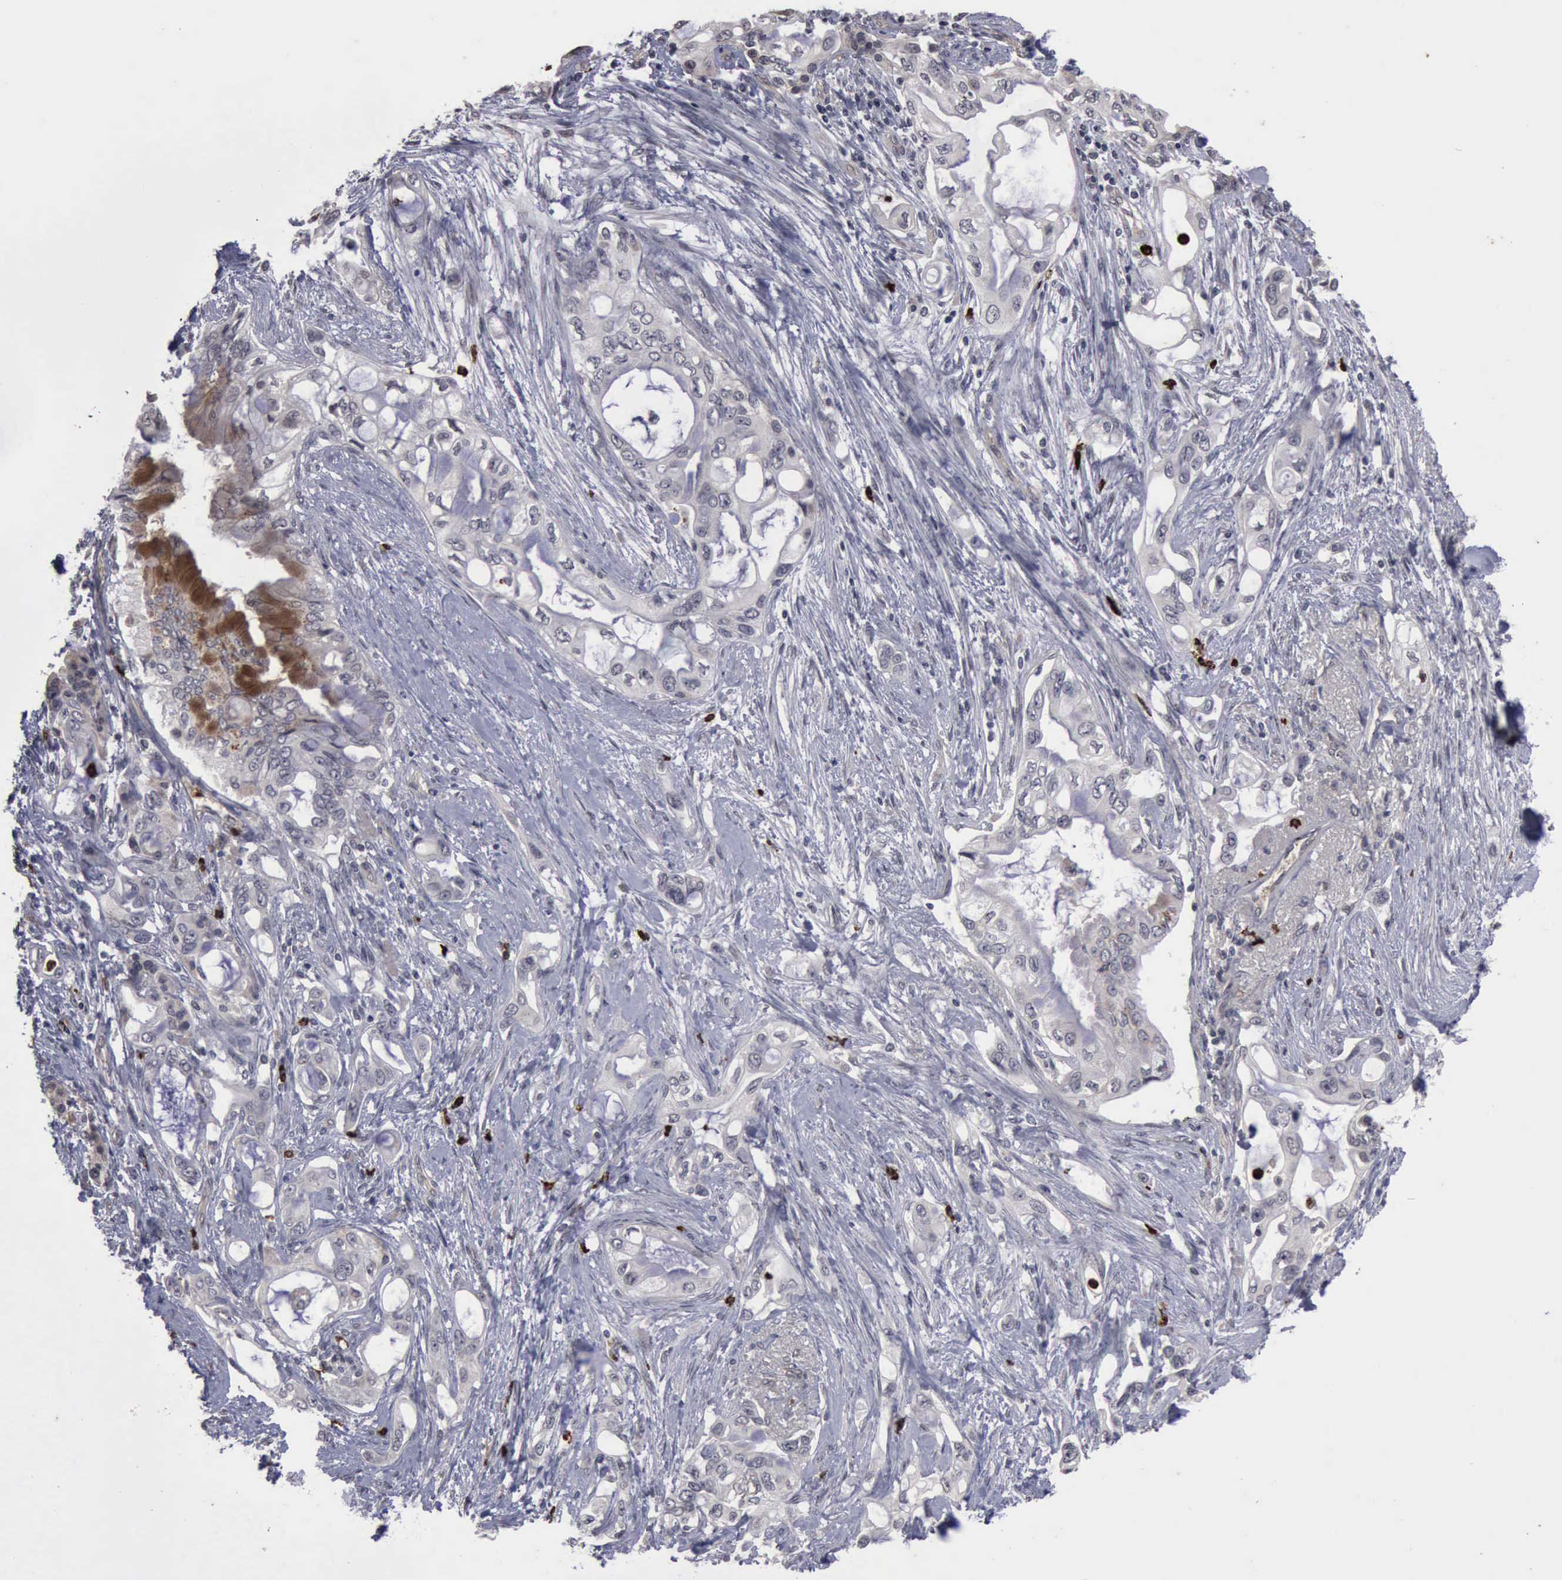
{"staining": {"intensity": "moderate", "quantity": "<25%", "location": "cytoplasmic/membranous"}, "tissue": "pancreatic cancer", "cell_type": "Tumor cells", "image_type": "cancer", "snomed": [{"axis": "morphology", "description": "Adenocarcinoma, NOS"}, {"axis": "topography", "description": "Pancreas"}], "caption": "Immunohistochemical staining of human pancreatic adenocarcinoma displays low levels of moderate cytoplasmic/membranous positivity in about <25% of tumor cells. (DAB IHC, brown staining for protein, blue staining for nuclei).", "gene": "MMP9", "patient": {"sex": "female", "age": 70}}